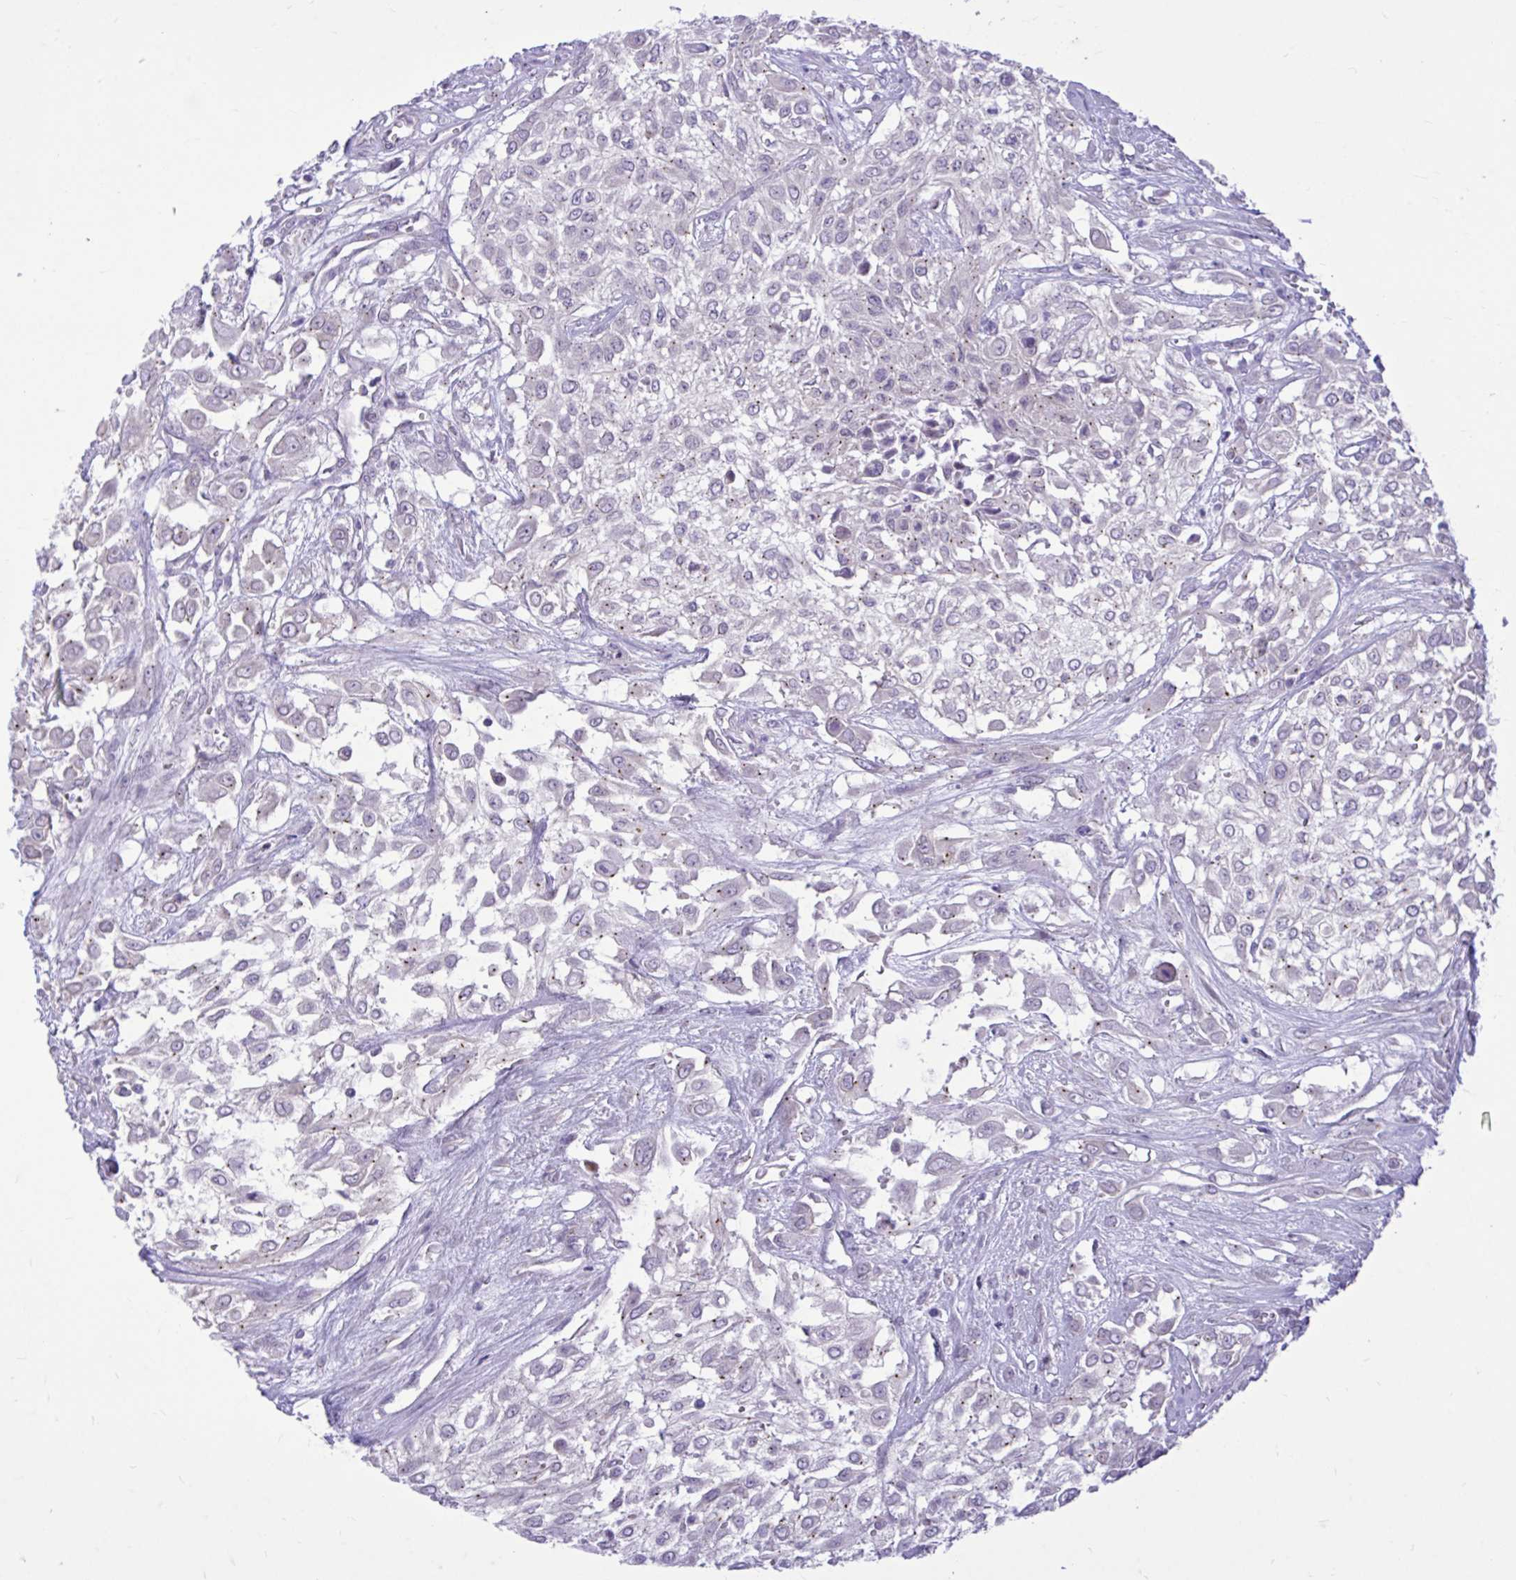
{"staining": {"intensity": "weak", "quantity": "<25%", "location": "cytoplasmic/membranous"}, "tissue": "urothelial cancer", "cell_type": "Tumor cells", "image_type": "cancer", "snomed": [{"axis": "morphology", "description": "Urothelial carcinoma, High grade"}, {"axis": "topography", "description": "Urinary bladder"}], "caption": "High-grade urothelial carcinoma stained for a protein using immunohistochemistry exhibits no positivity tumor cells.", "gene": "CEACAM18", "patient": {"sex": "male", "age": 57}}